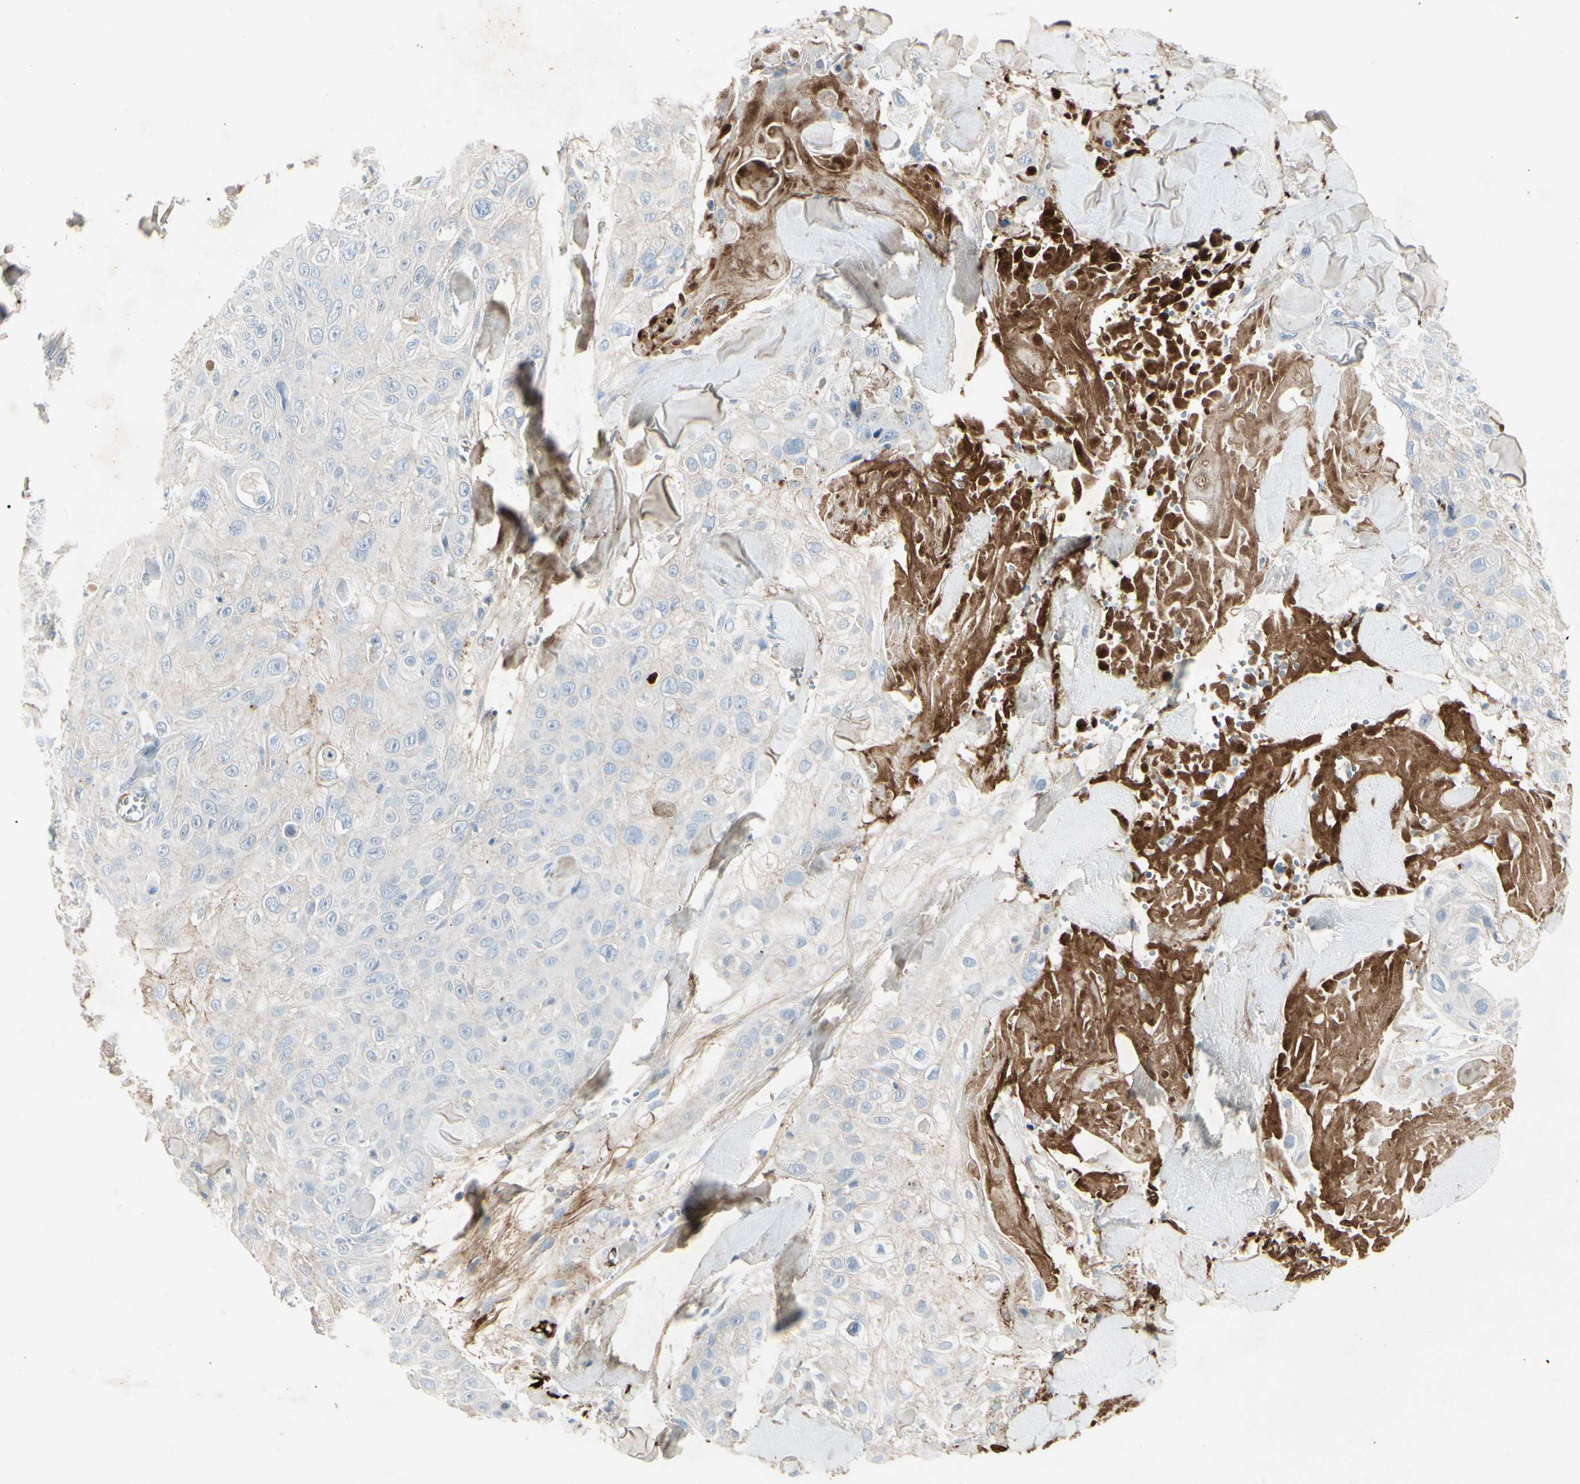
{"staining": {"intensity": "negative", "quantity": "none", "location": "none"}, "tissue": "skin cancer", "cell_type": "Tumor cells", "image_type": "cancer", "snomed": [{"axis": "morphology", "description": "Squamous cell carcinoma, NOS"}, {"axis": "topography", "description": "Skin"}], "caption": "Tumor cells are negative for brown protein staining in skin cancer.", "gene": "IGHM", "patient": {"sex": "male", "age": 86}}